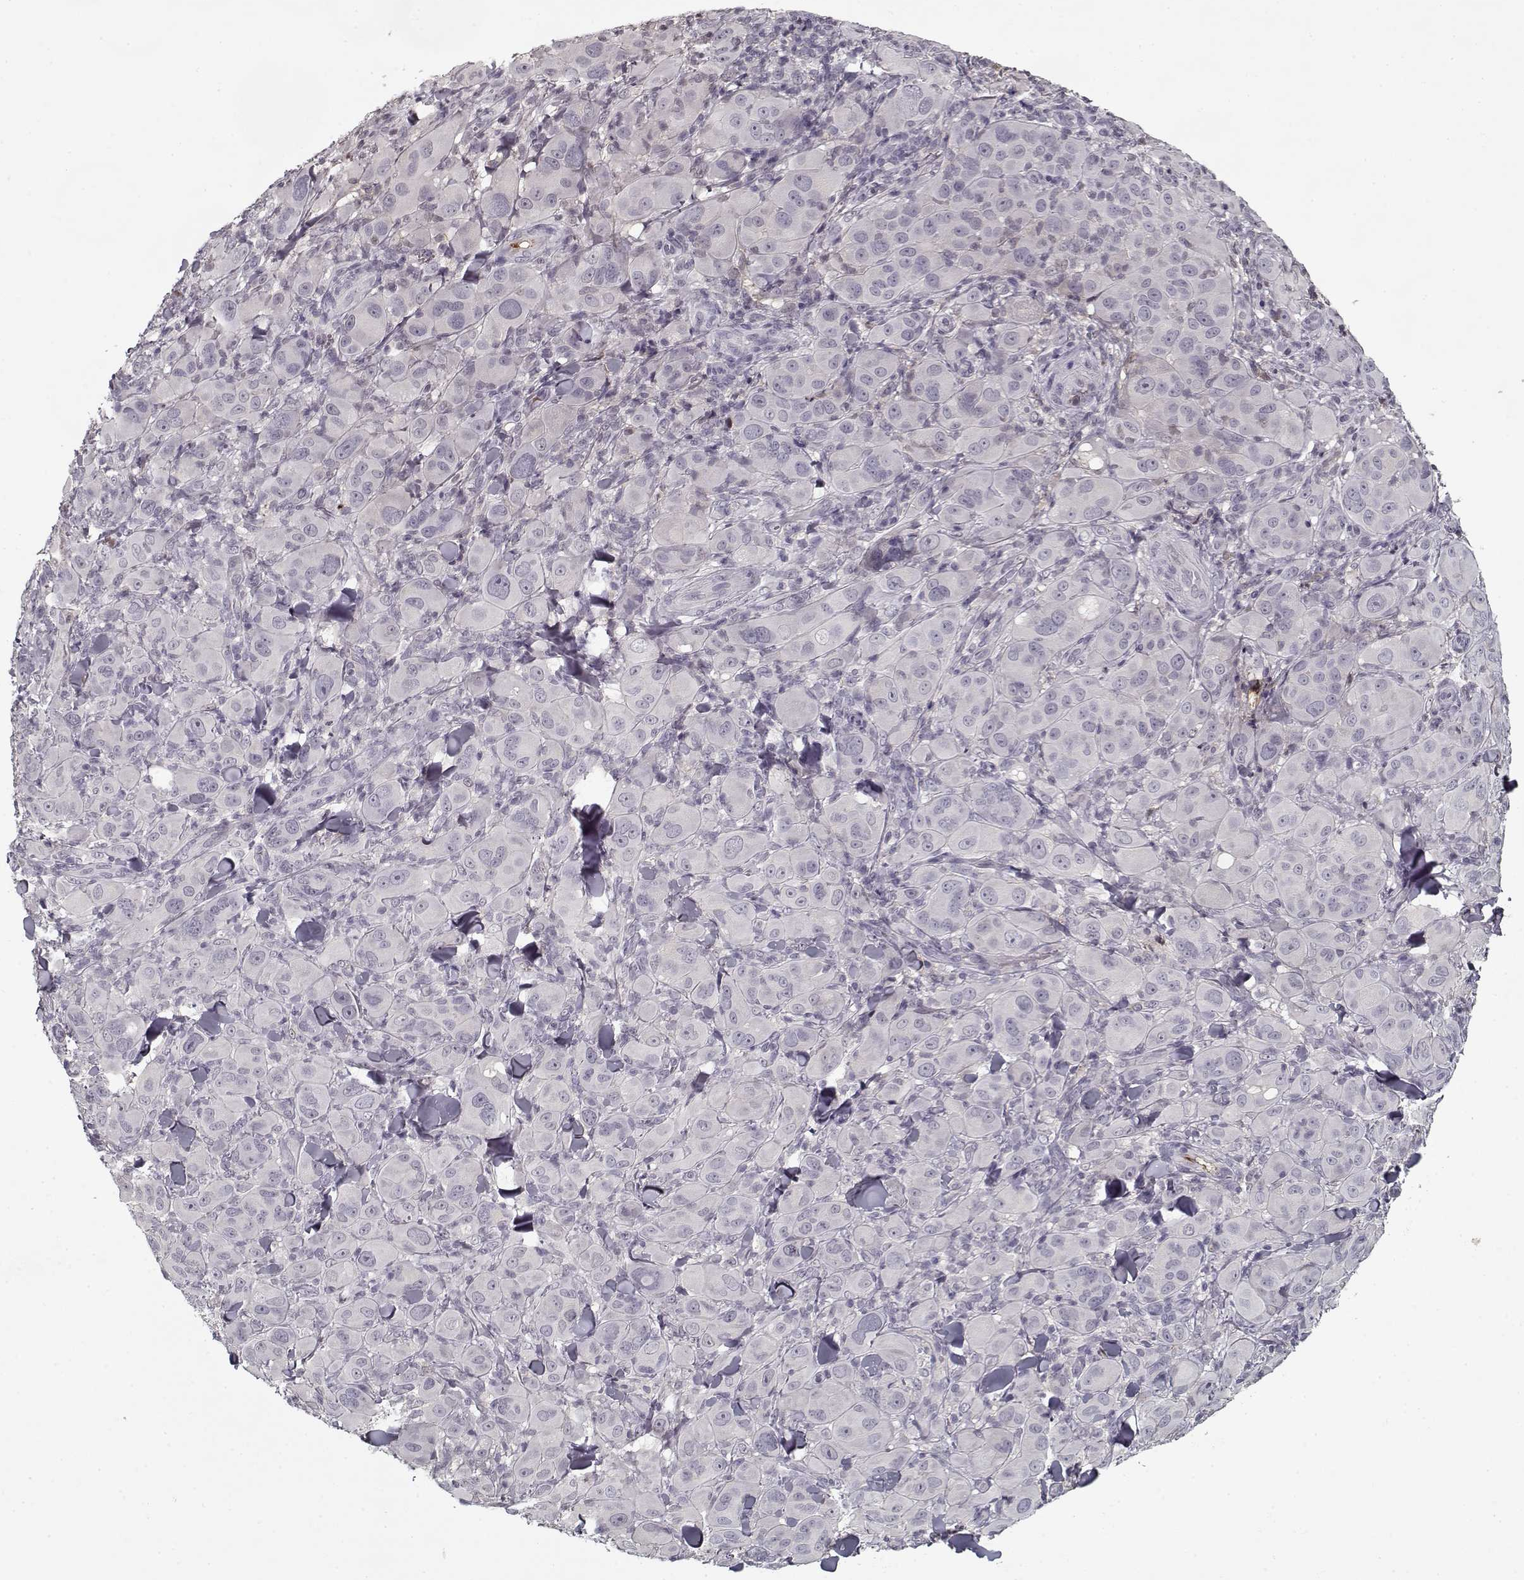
{"staining": {"intensity": "negative", "quantity": "none", "location": "none"}, "tissue": "melanoma", "cell_type": "Tumor cells", "image_type": "cancer", "snomed": [{"axis": "morphology", "description": "Malignant melanoma, NOS"}, {"axis": "topography", "description": "Skin"}], "caption": "Protein analysis of melanoma exhibits no significant positivity in tumor cells.", "gene": "AFM", "patient": {"sex": "female", "age": 87}}